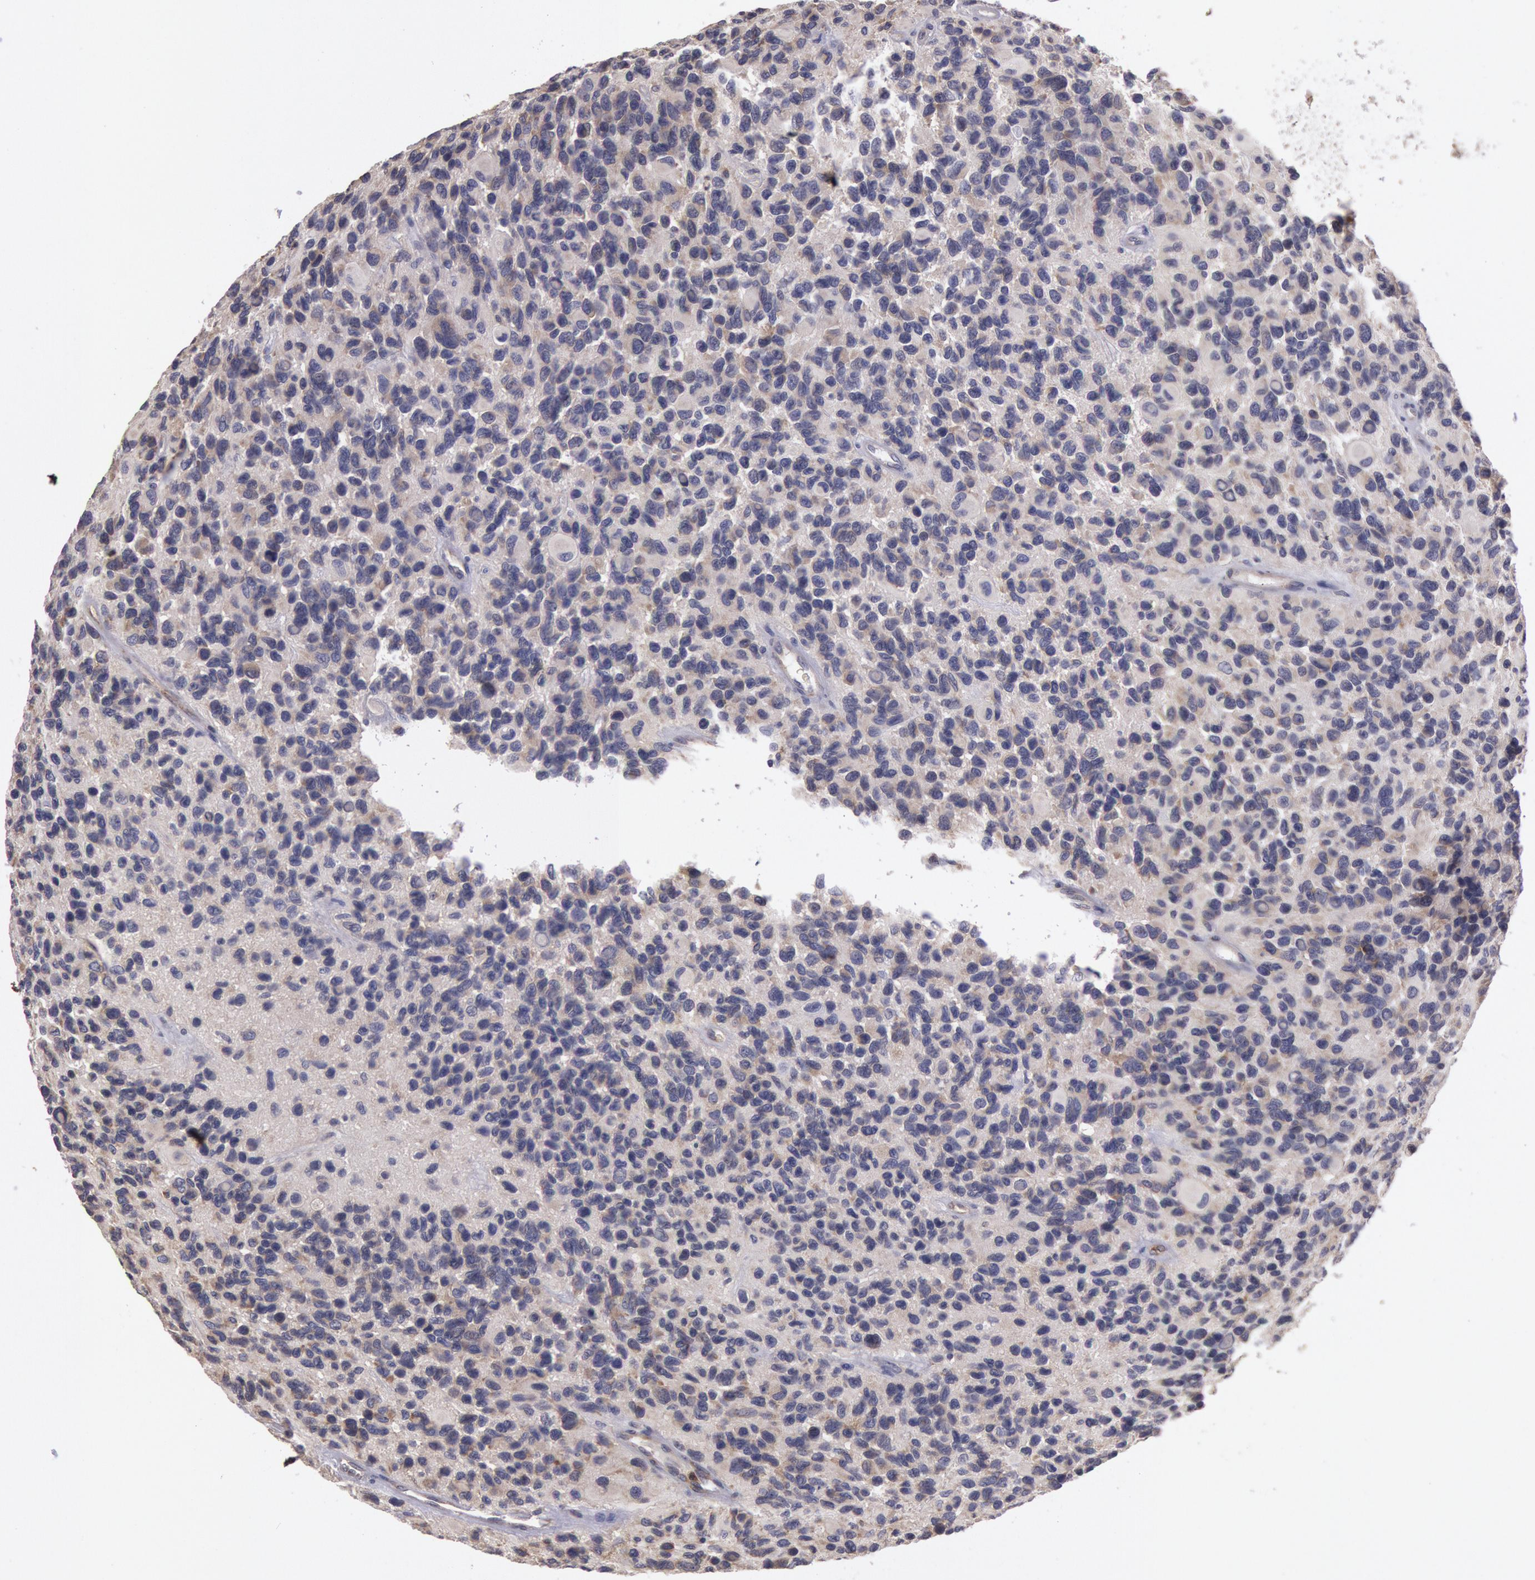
{"staining": {"intensity": "weak", "quantity": "<25%", "location": "cytoplasmic/membranous"}, "tissue": "glioma", "cell_type": "Tumor cells", "image_type": "cancer", "snomed": [{"axis": "morphology", "description": "Glioma, malignant, High grade"}, {"axis": "topography", "description": "Brain"}], "caption": "Human glioma stained for a protein using immunohistochemistry exhibits no staining in tumor cells.", "gene": "NMT2", "patient": {"sex": "male", "age": 77}}